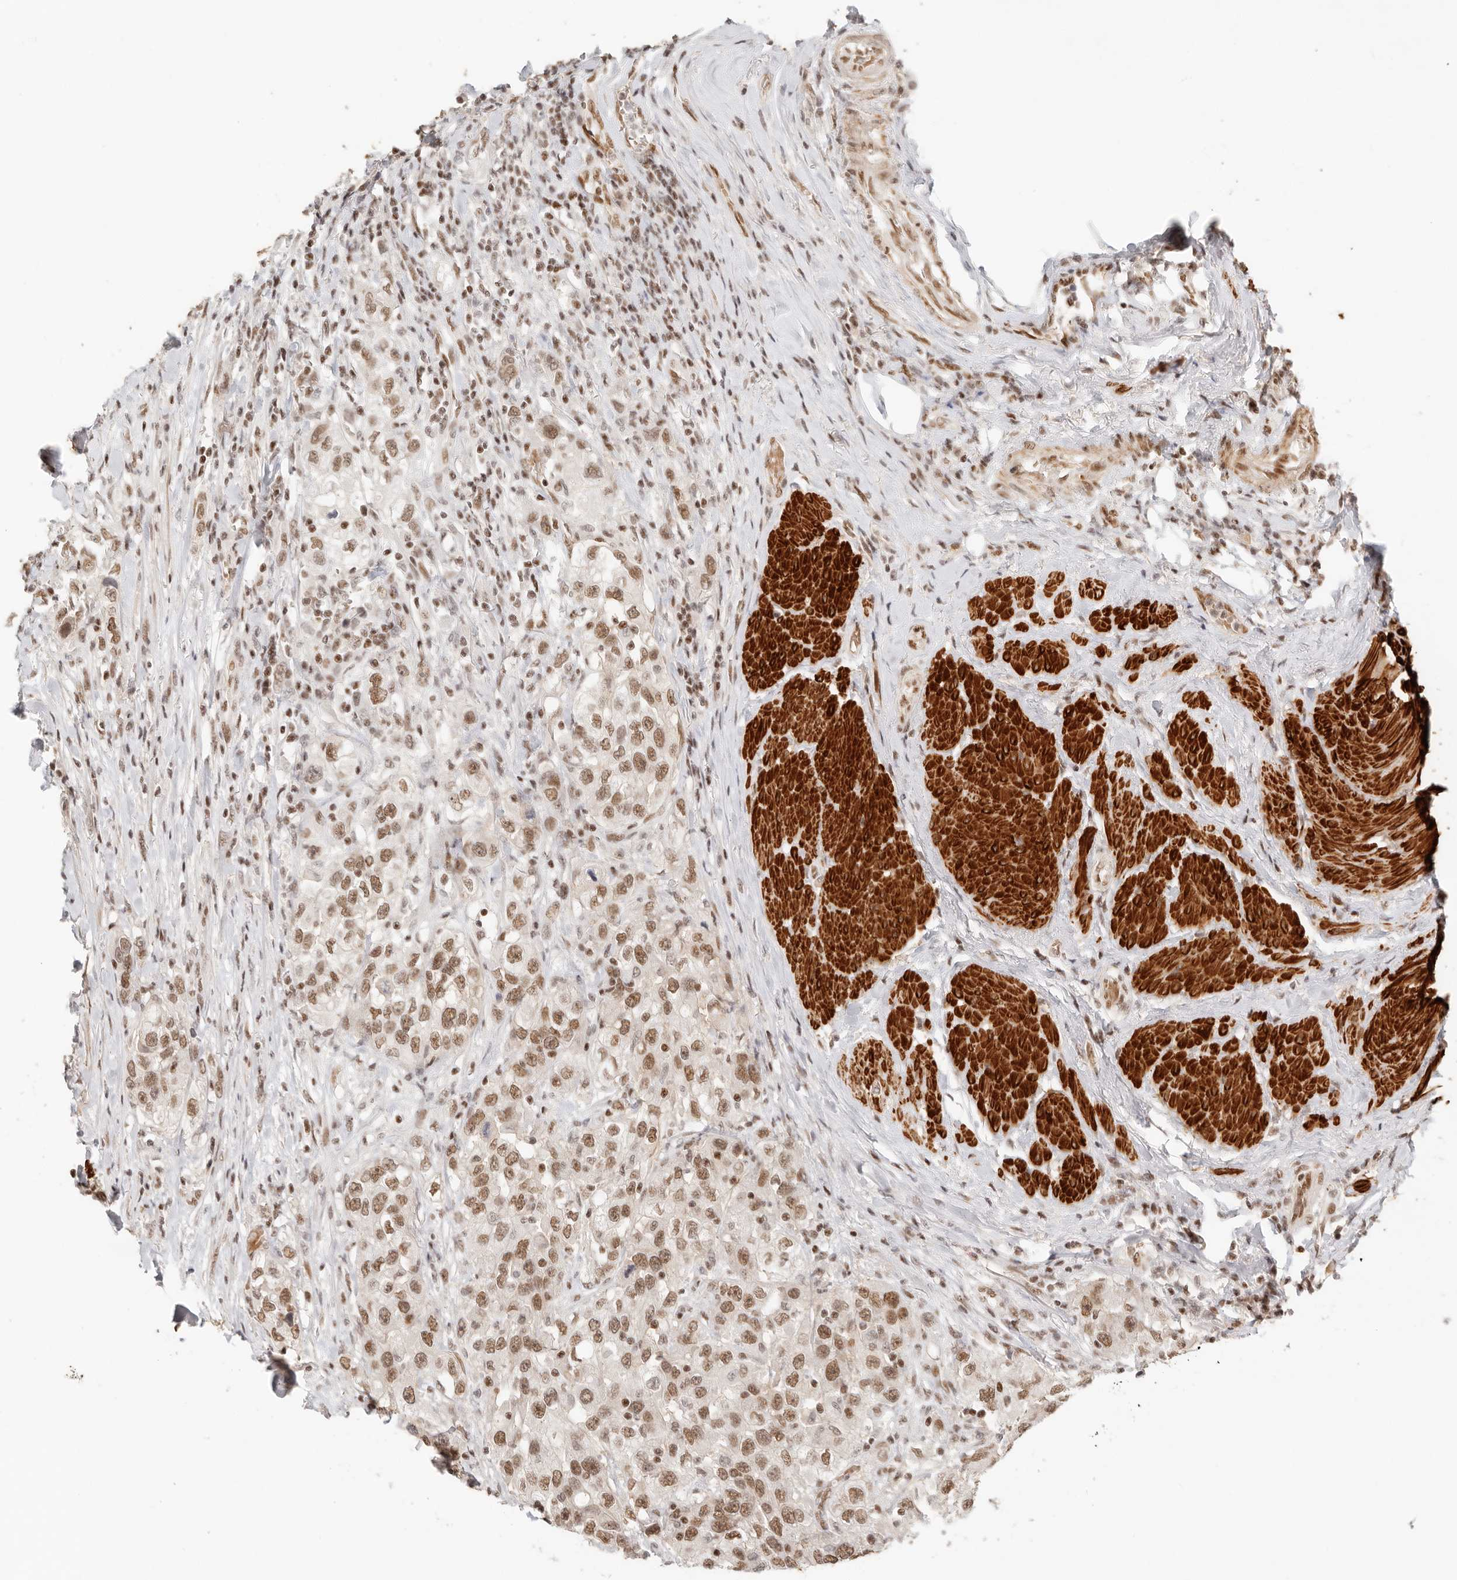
{"staining": {"intensity": "moderate", "quantity": ">75%", "location": "nuclear"}, "tissue": "urothelial cancer", "cell_type": "Tumor cells", "image_type": "cancer", "snomed": [{"axis": "morphology", "description": "Urothelial carcinoma, High grade"}, {"axis": "topography", "description": "Urinary bladder"}], "caption": "IHC of urothelial carcinoma (high-grade) reveals medium levels of moderate nuclear staining in approximately >75% of tumor cells. IHC stains the protein in brown and the nuclei are stained blue.", "gene": "GABPA", "patient": {"sex": "female", "age": 80}}